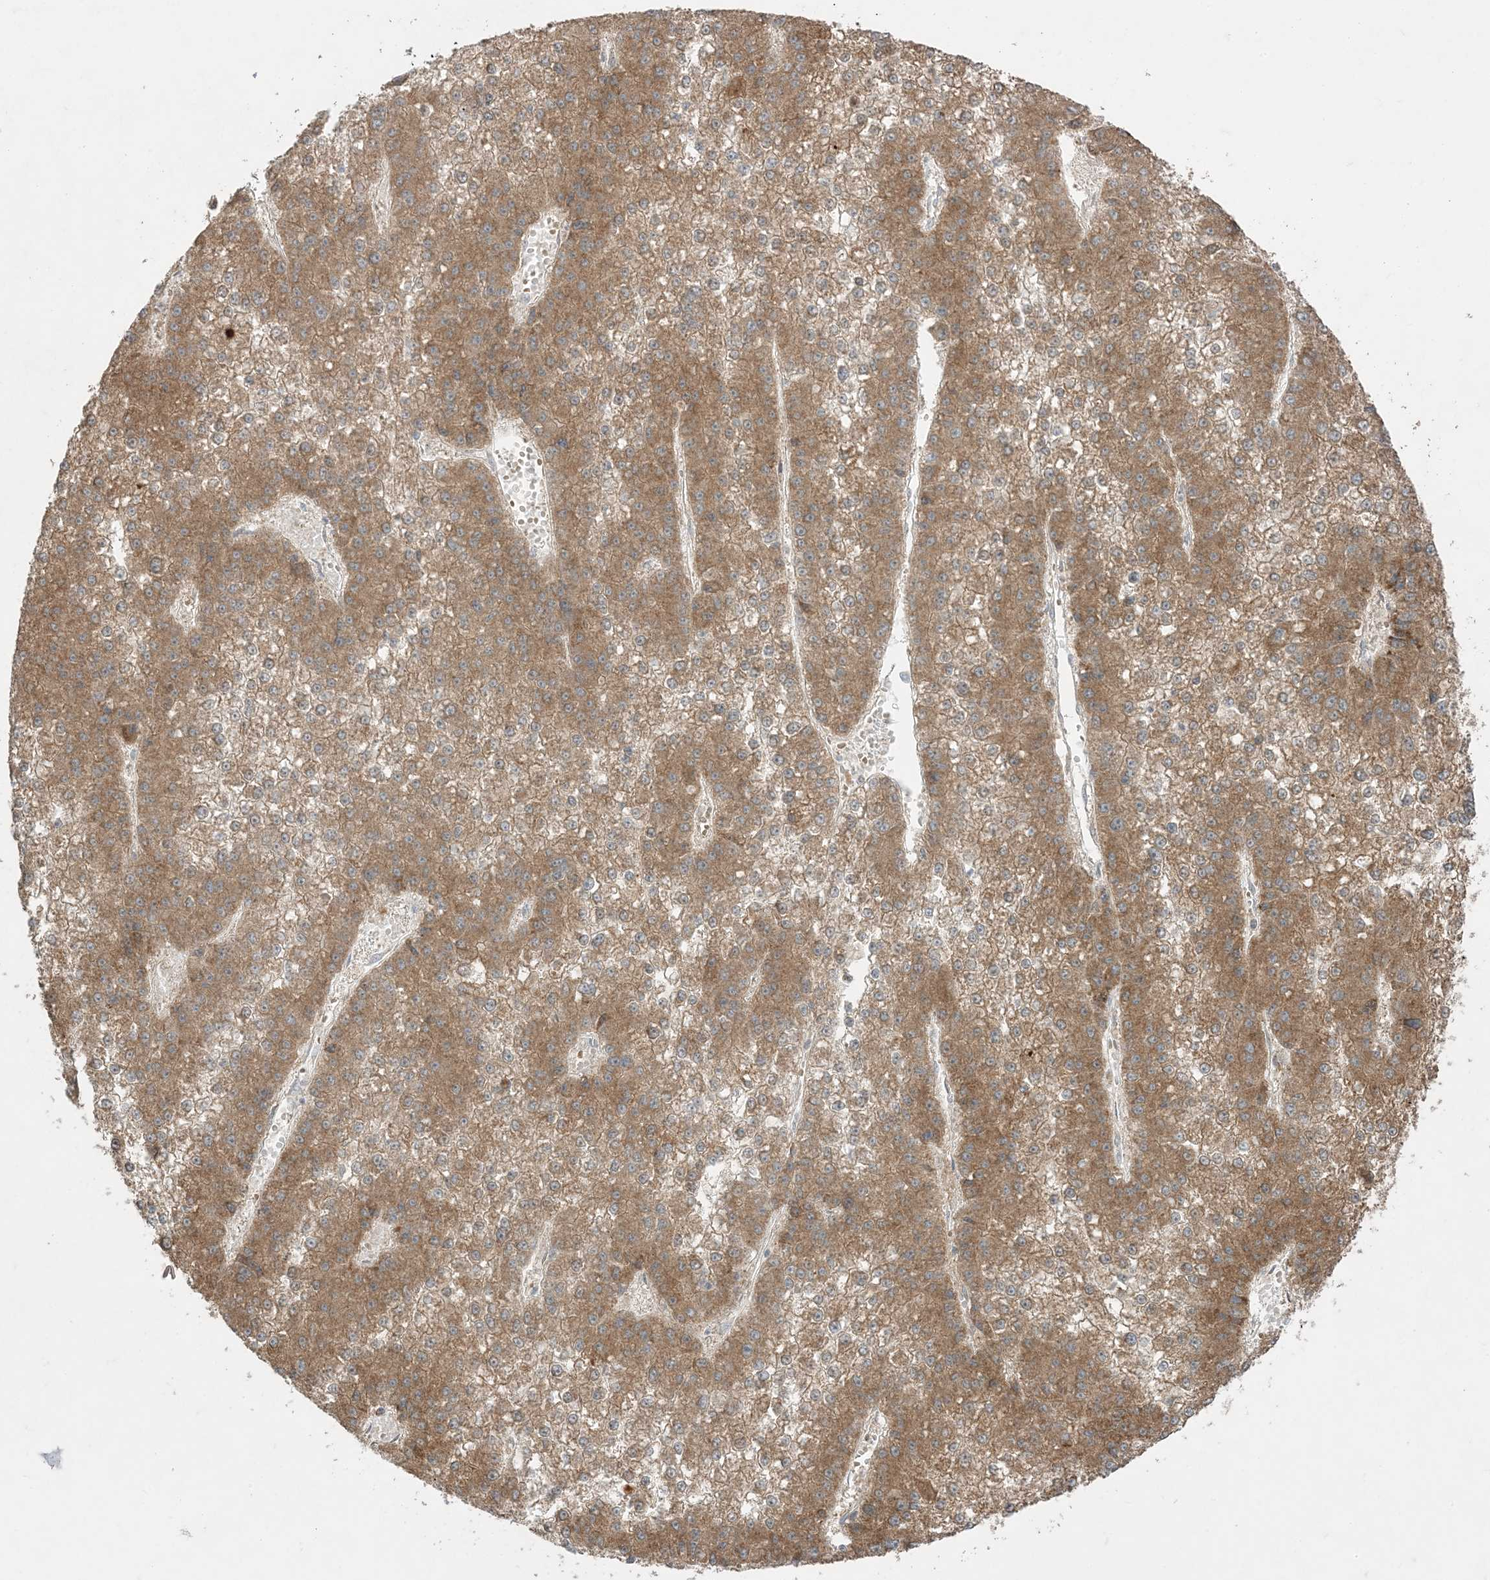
{"staining": {"intensity": "moderate", "quantity": ">75%", "location": "cytoplasmic/membranous"}, "tissue": "liver cancer", "cell_type": "Tumor cells", "image_type": "cancer", "snomed": [{"axis": "morphology", "description": "Carcinoma, Hepatocellular, NOS"}, {"axis": "topography", "description": "Liver"}], "caption": "Human hepatocellular carcinoma (liver) stained for a protein (brown) demonstrates moderate cytoplasmic/membranous positive positivity in about >75% of tumor cells.", "gene": "ODC1", "patient": {"sex": "female", "age": 73}}